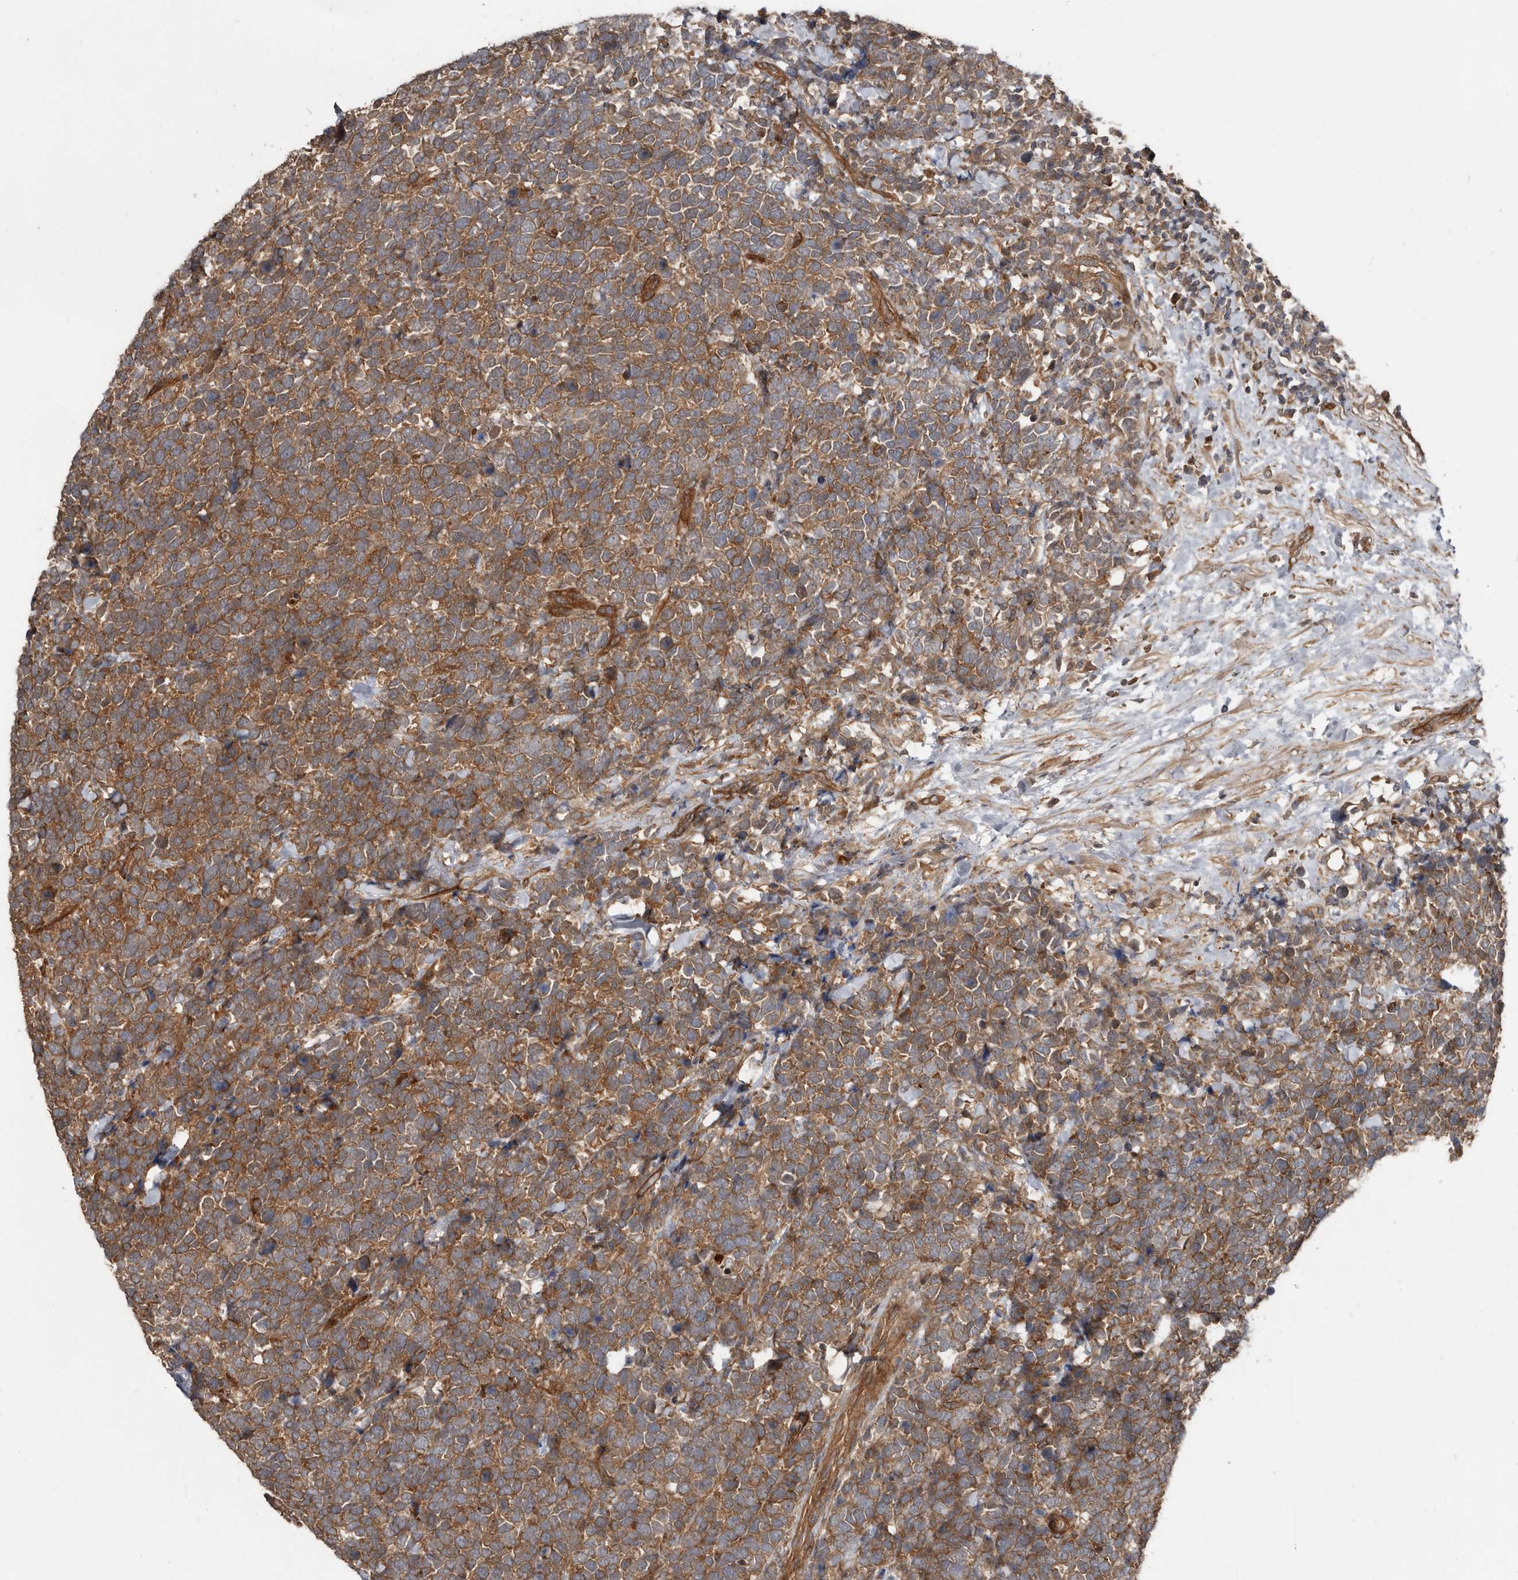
{"staining": {"intensity": "moderate", "quantity": ">75%", "location": "cytoplasmic/membranous"}, "tissue": "urothelial cancer", "cell_type": "Tumor cells", "image_type": "cancer", "snomed": [{"axis": "morphology", "description": "Urothelial carcinoma, High grade"}, {"axis": "topography", "description": "Urinary bladder"}], "caption": "Immunohistochemistry (IHC) image of human urothelial carcinoma (high-grade) stained for a protein (brown), which reveals medium levels of moderate cytoplasmic/membranous expression in about >75% of tumor cells.", "gene": "EXOC3L1", "patient": {"sex": "female", "age": 82}}